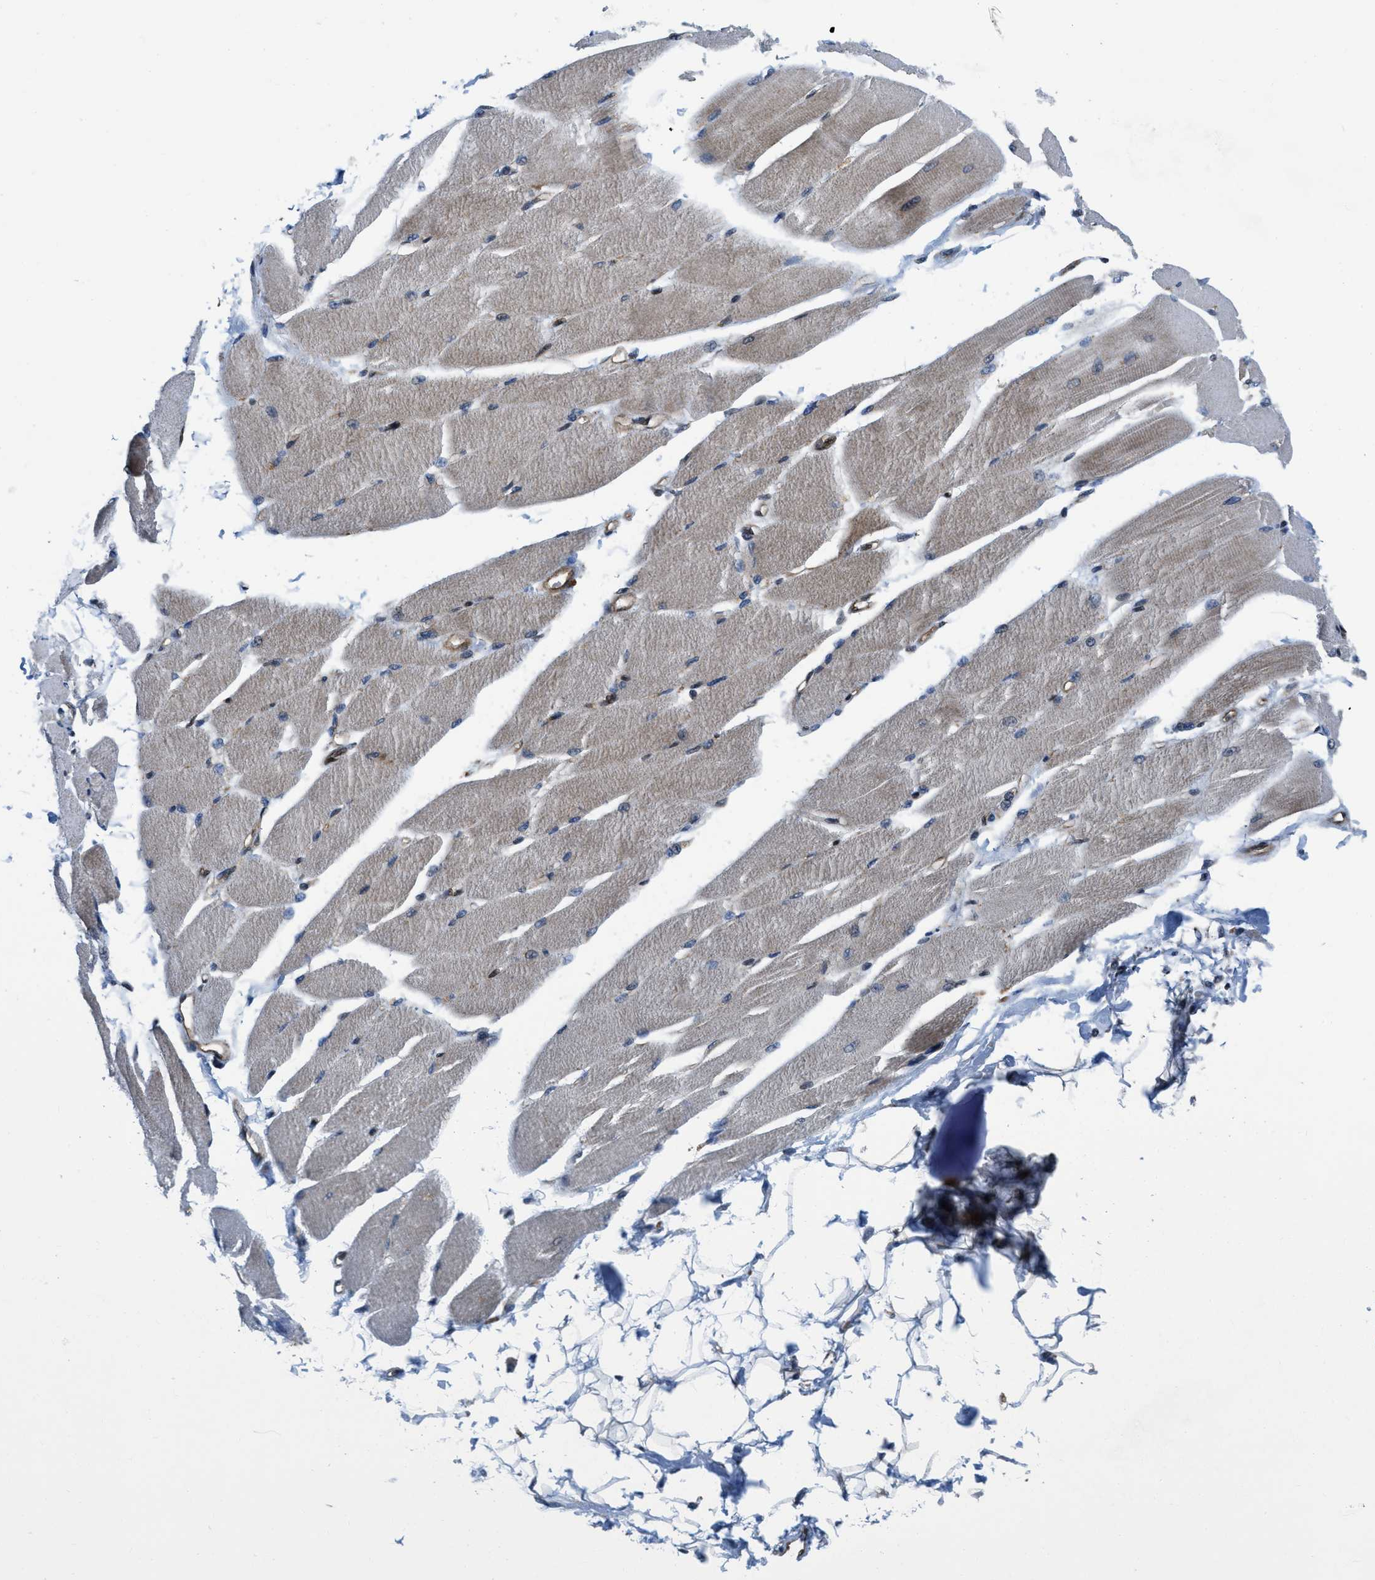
{"staining": {"intensity": "weak", "quantity": "25%-75%", "location": "cytoplasmic/membranous"}, "tissue": "skeletal muscle", "cell_type": "Myocytes", "image_type": "normal", "snomed": [{"axis": "morphology", "description": "Normal tissue, NOS"}, {"axis": "topography", "description": "Skeletal muscle"}, {"axis": "topography", "description": "Peripheral nerve tissue"}], "caption": "Immunohistochemical staining of unremarkable human skeletal muscle demonstrates 25%-75% levels of weak cytoplasmic/membranous protein expression in approximately 25%-75% of myocytes.", "gene": "PPP2CB", "patient": {"sex": "female", "age": 84}}